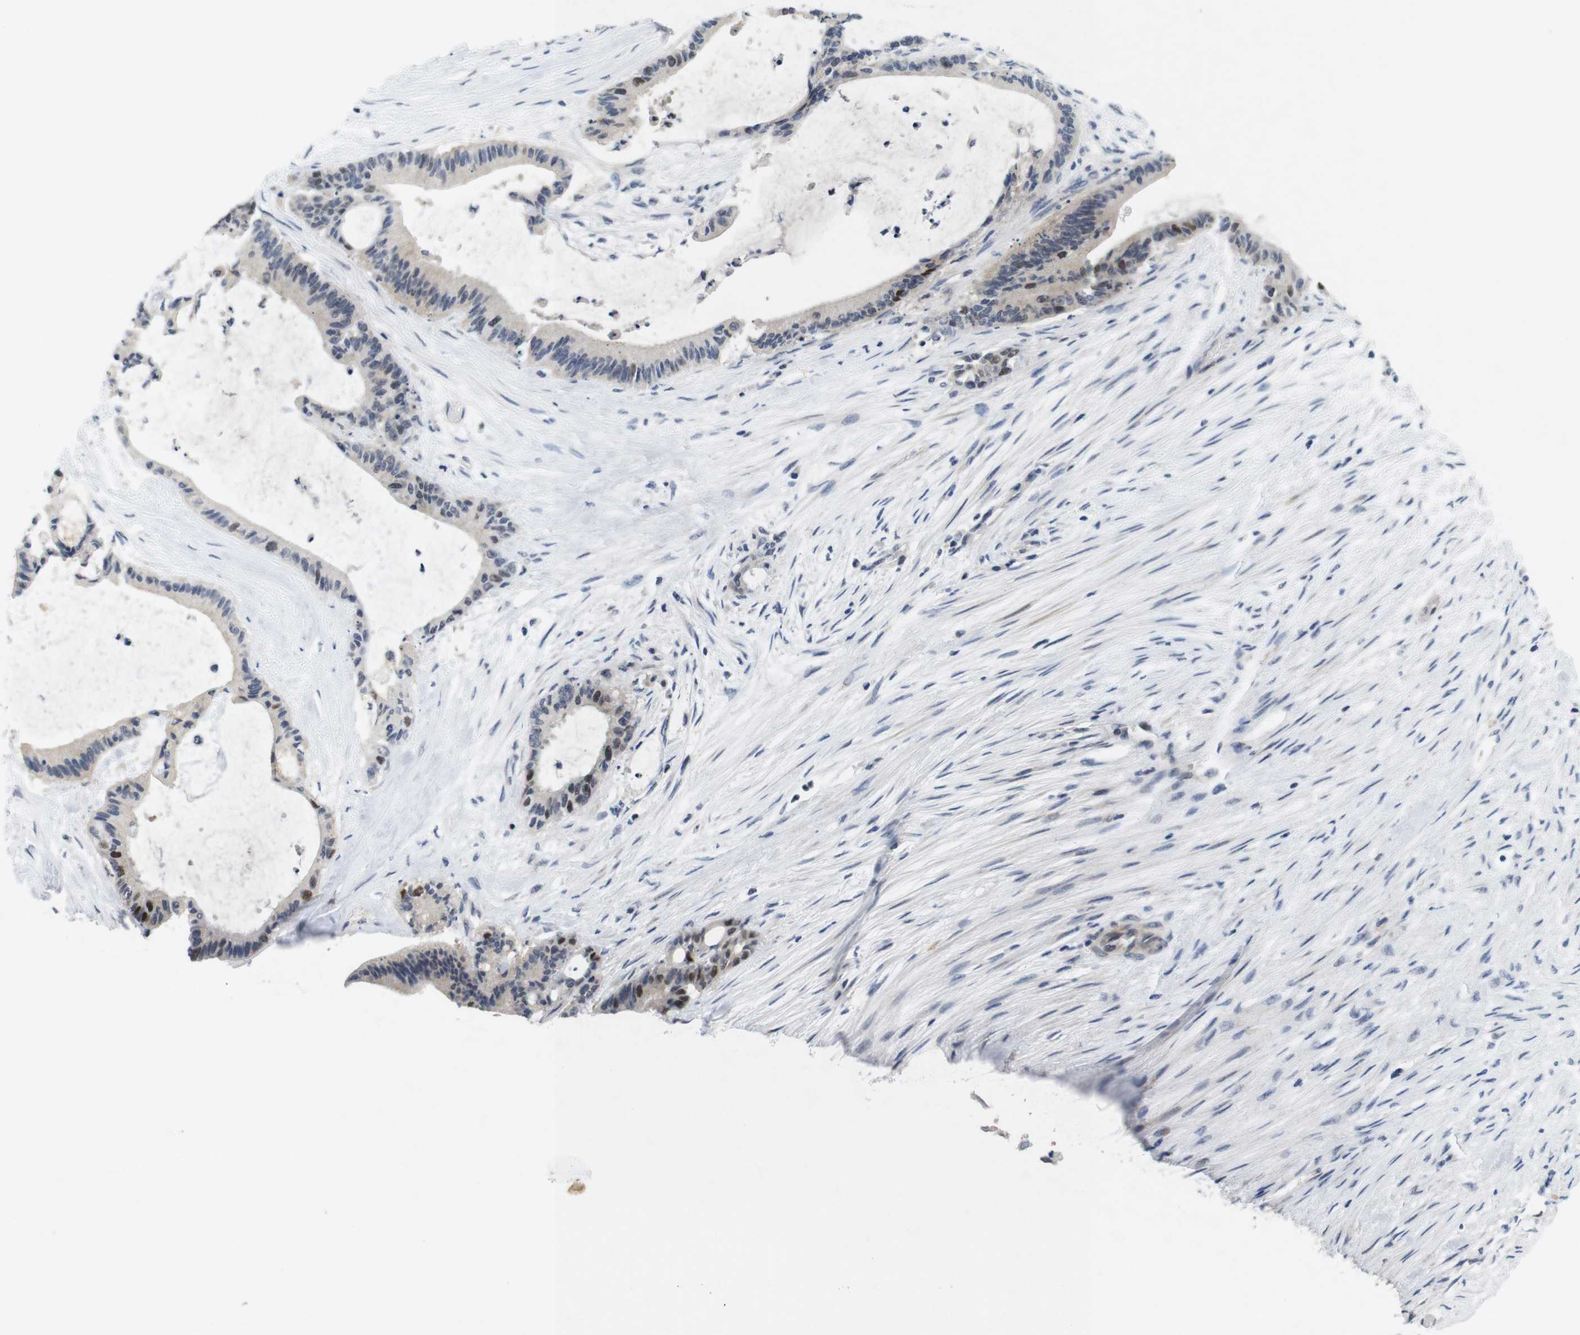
{"staining": {"intensity": "strong", "quantity": "25%-75%", "location": "nuclear"}, "tissue": "liver cancer", "cell_type": "Tumor cells", "image_type": "cancer", "snomed": [{"axis": "morphology", "description": "Cholangiocarcinoma"}, {"axis": "topography", "description": "Liver"}], "caption": "Immunohistochemistry (IHC) of human liver cholangiocarcinoma reveals high levels of strong nuclear staining in approximately 25%-75% of tumor cells.", "gene": "SKP2", "patient": {"sex": "female", "age": 73}}